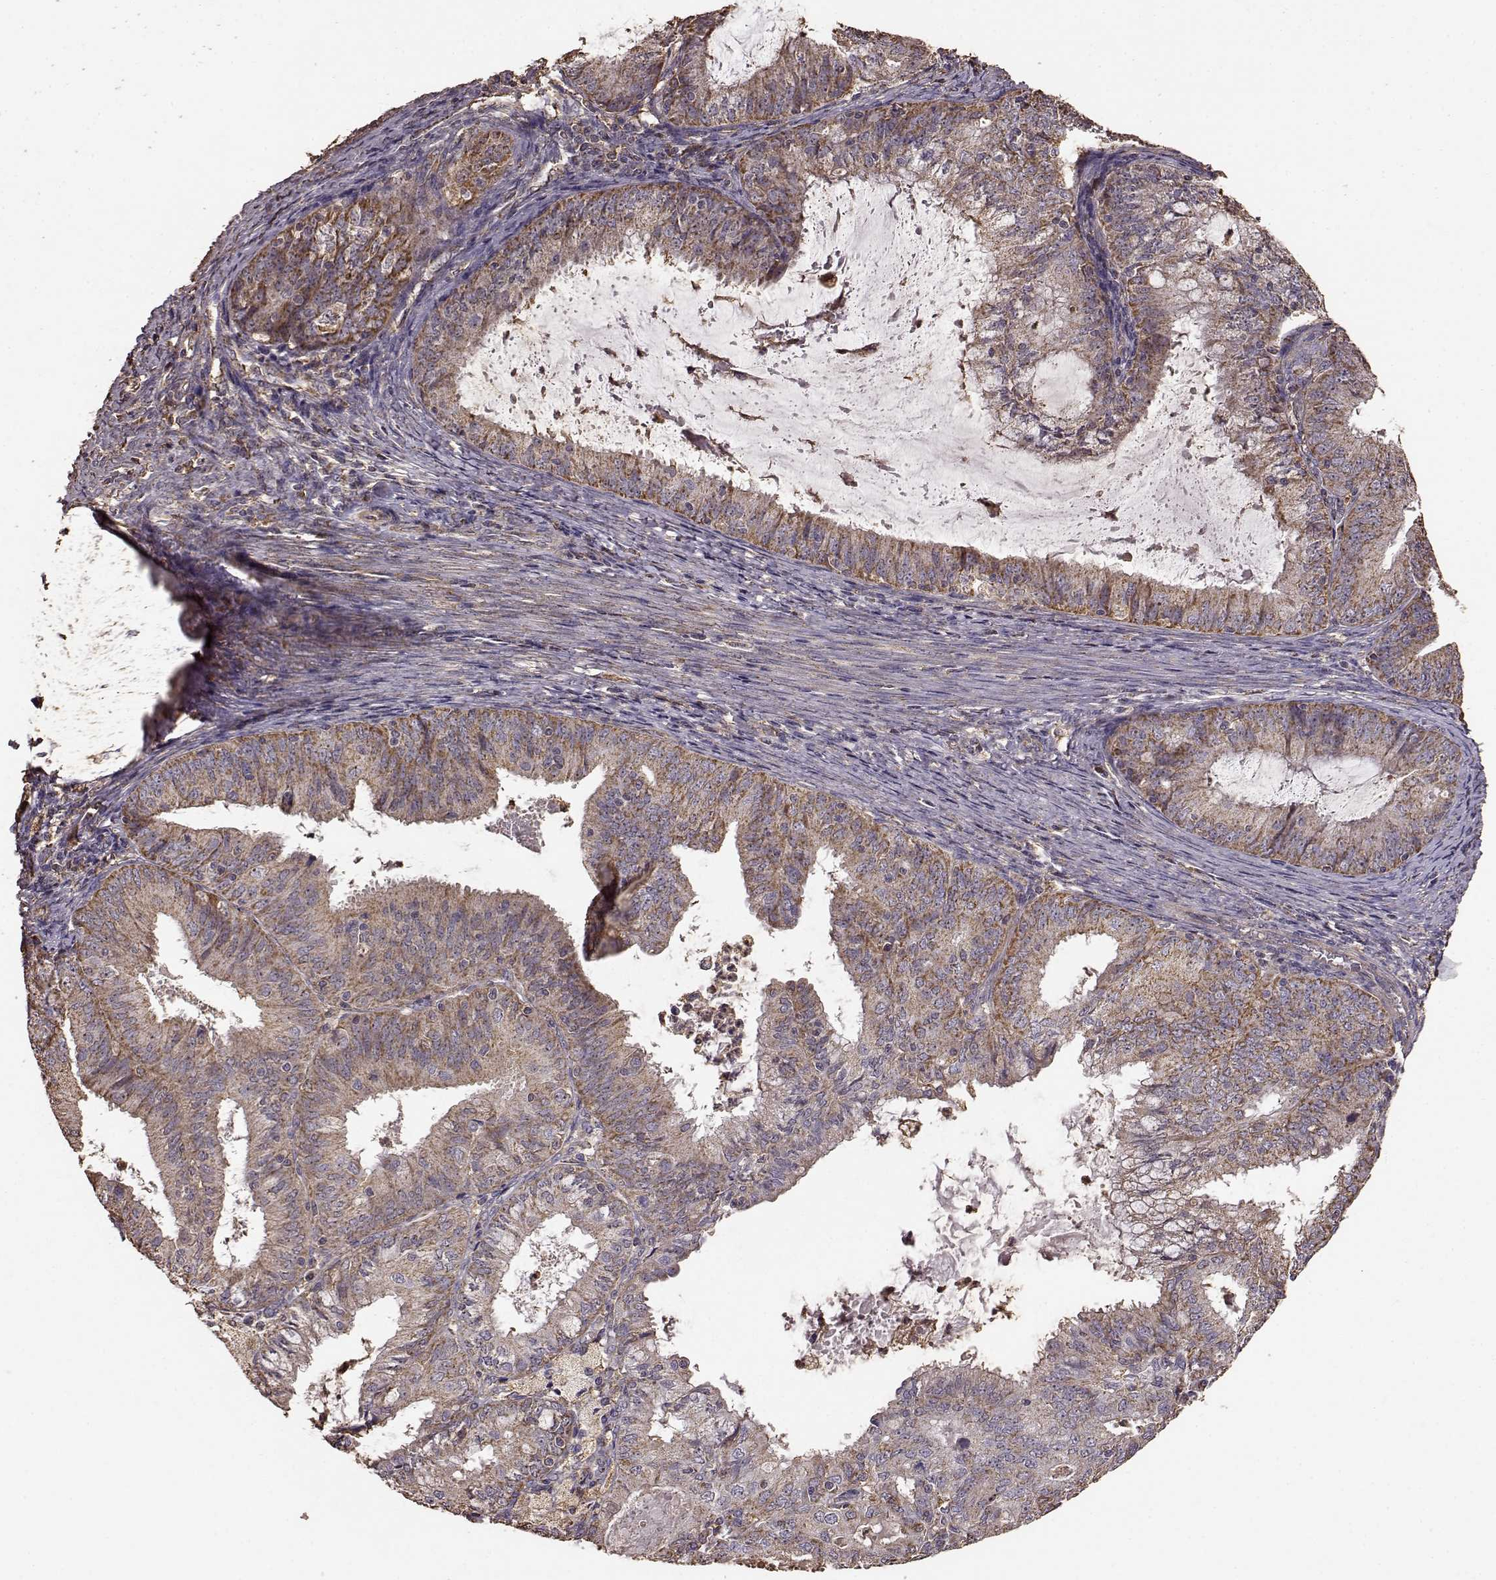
{"staining": {"intensity": "moderate", "quantity": ">75%", "location": "cytoplasmic/membranous"}, "tissue": "endometrial cancer", "cell_type": "Tumor cells", "image_type": "cancer", "snomed": [{"axis": "morphology", "description": "Adenocarcinoma, NOS"}, {"axis": "topography", "description": "Endometrium"}], "caption": "This histopathology image exhibits immunohistochemistry (IHC) staining of endometrial cancer (adenocarcinoma), with medium moderate cytoplasmic/membranous positivity in about >75% of tumor cells.", "gene": "PTGES2", "patient": {"sex": "female", "age": 57}}